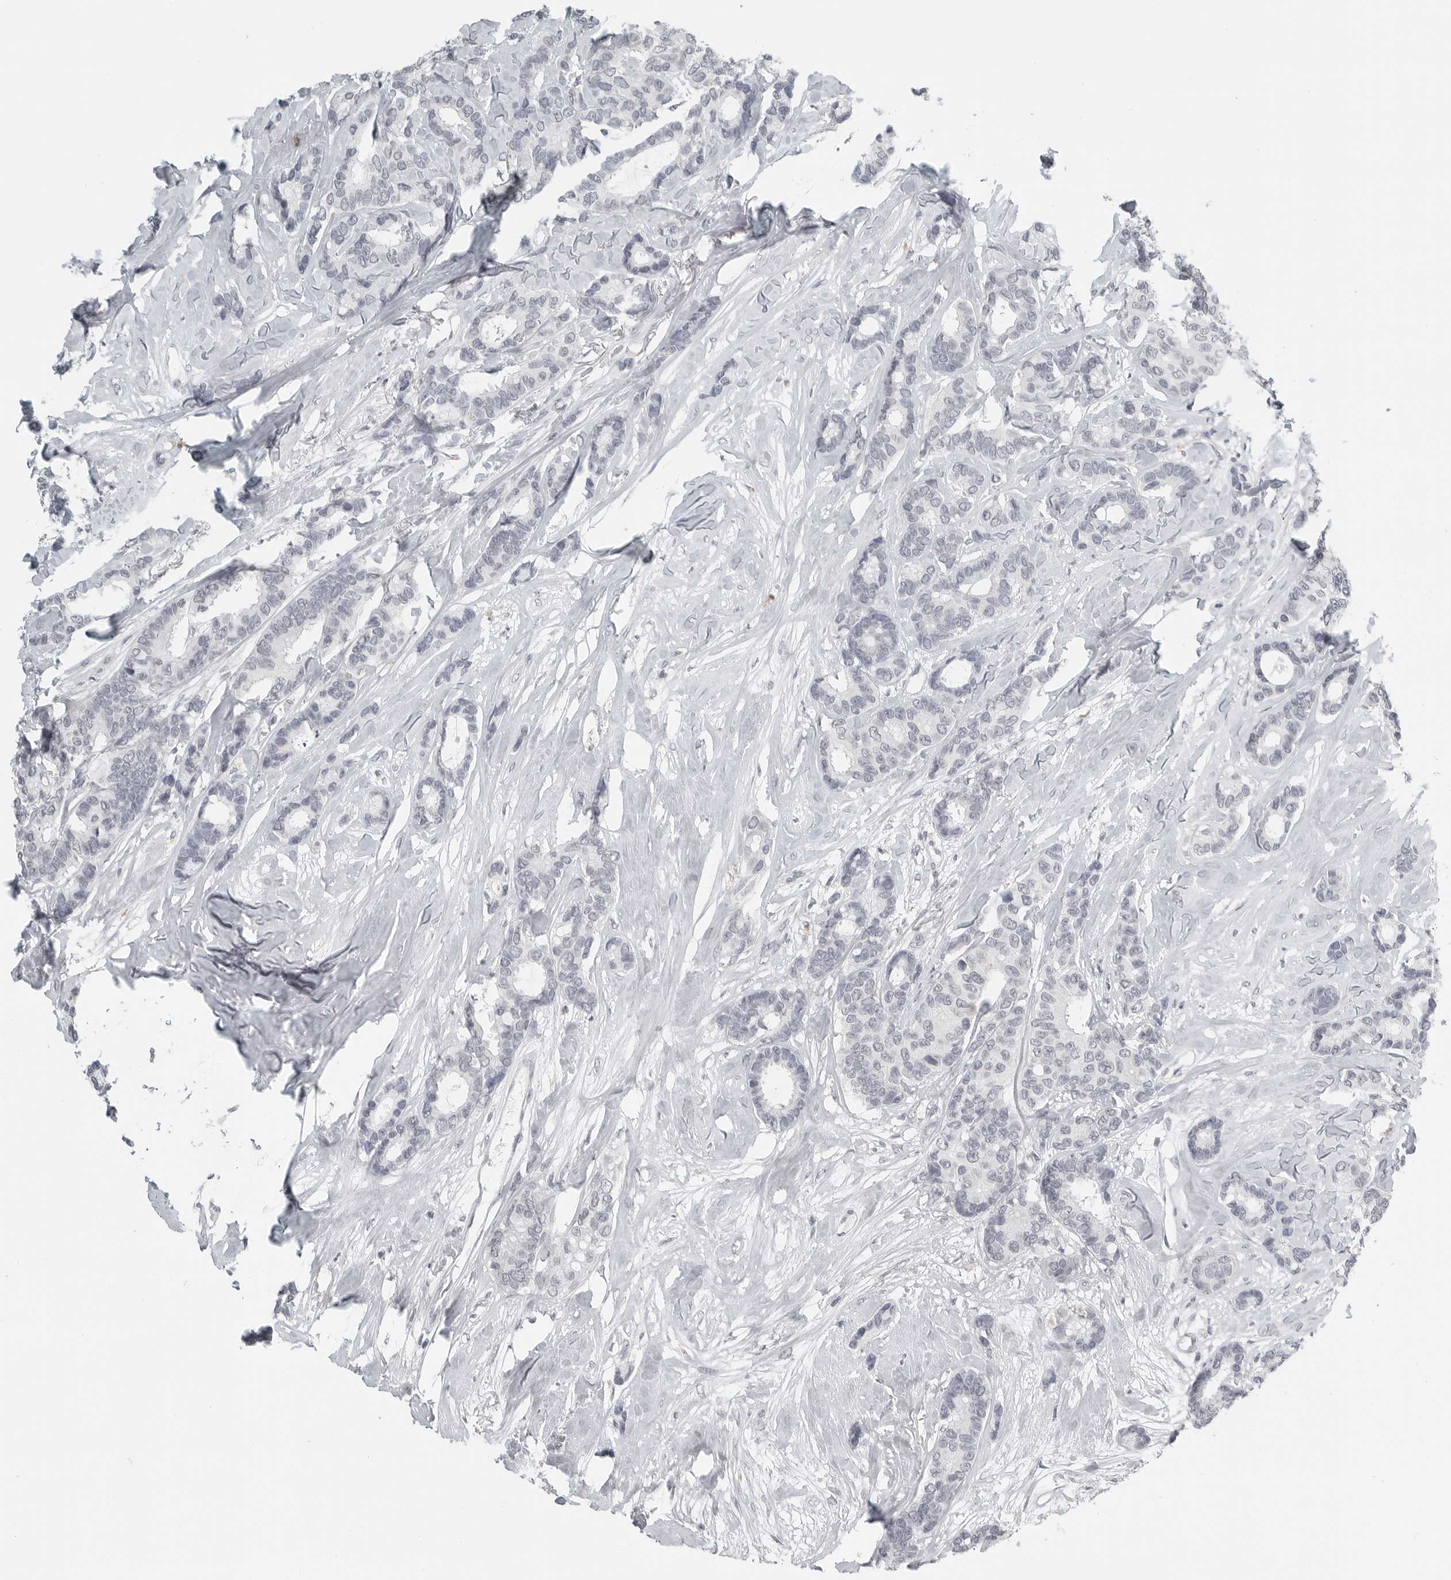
{"staining": {"intensity": "weak", "quantity": "<25%", "location": "nuclear"}, "tissue": "breast cancer", "cell_type": "Tumor cells", "image_type": "cancer", "snomed": [{"axis": "morphology", "description": "Duct carcinoma"}, {"axis": "topography", "description": "Breast"}], "caption": "The histopathology image reveals no significant staining in tumor cells of breast intraductal carcinoma.", "gene": "BPIFA1", "patient": {"sex": "female", "age": 87}}